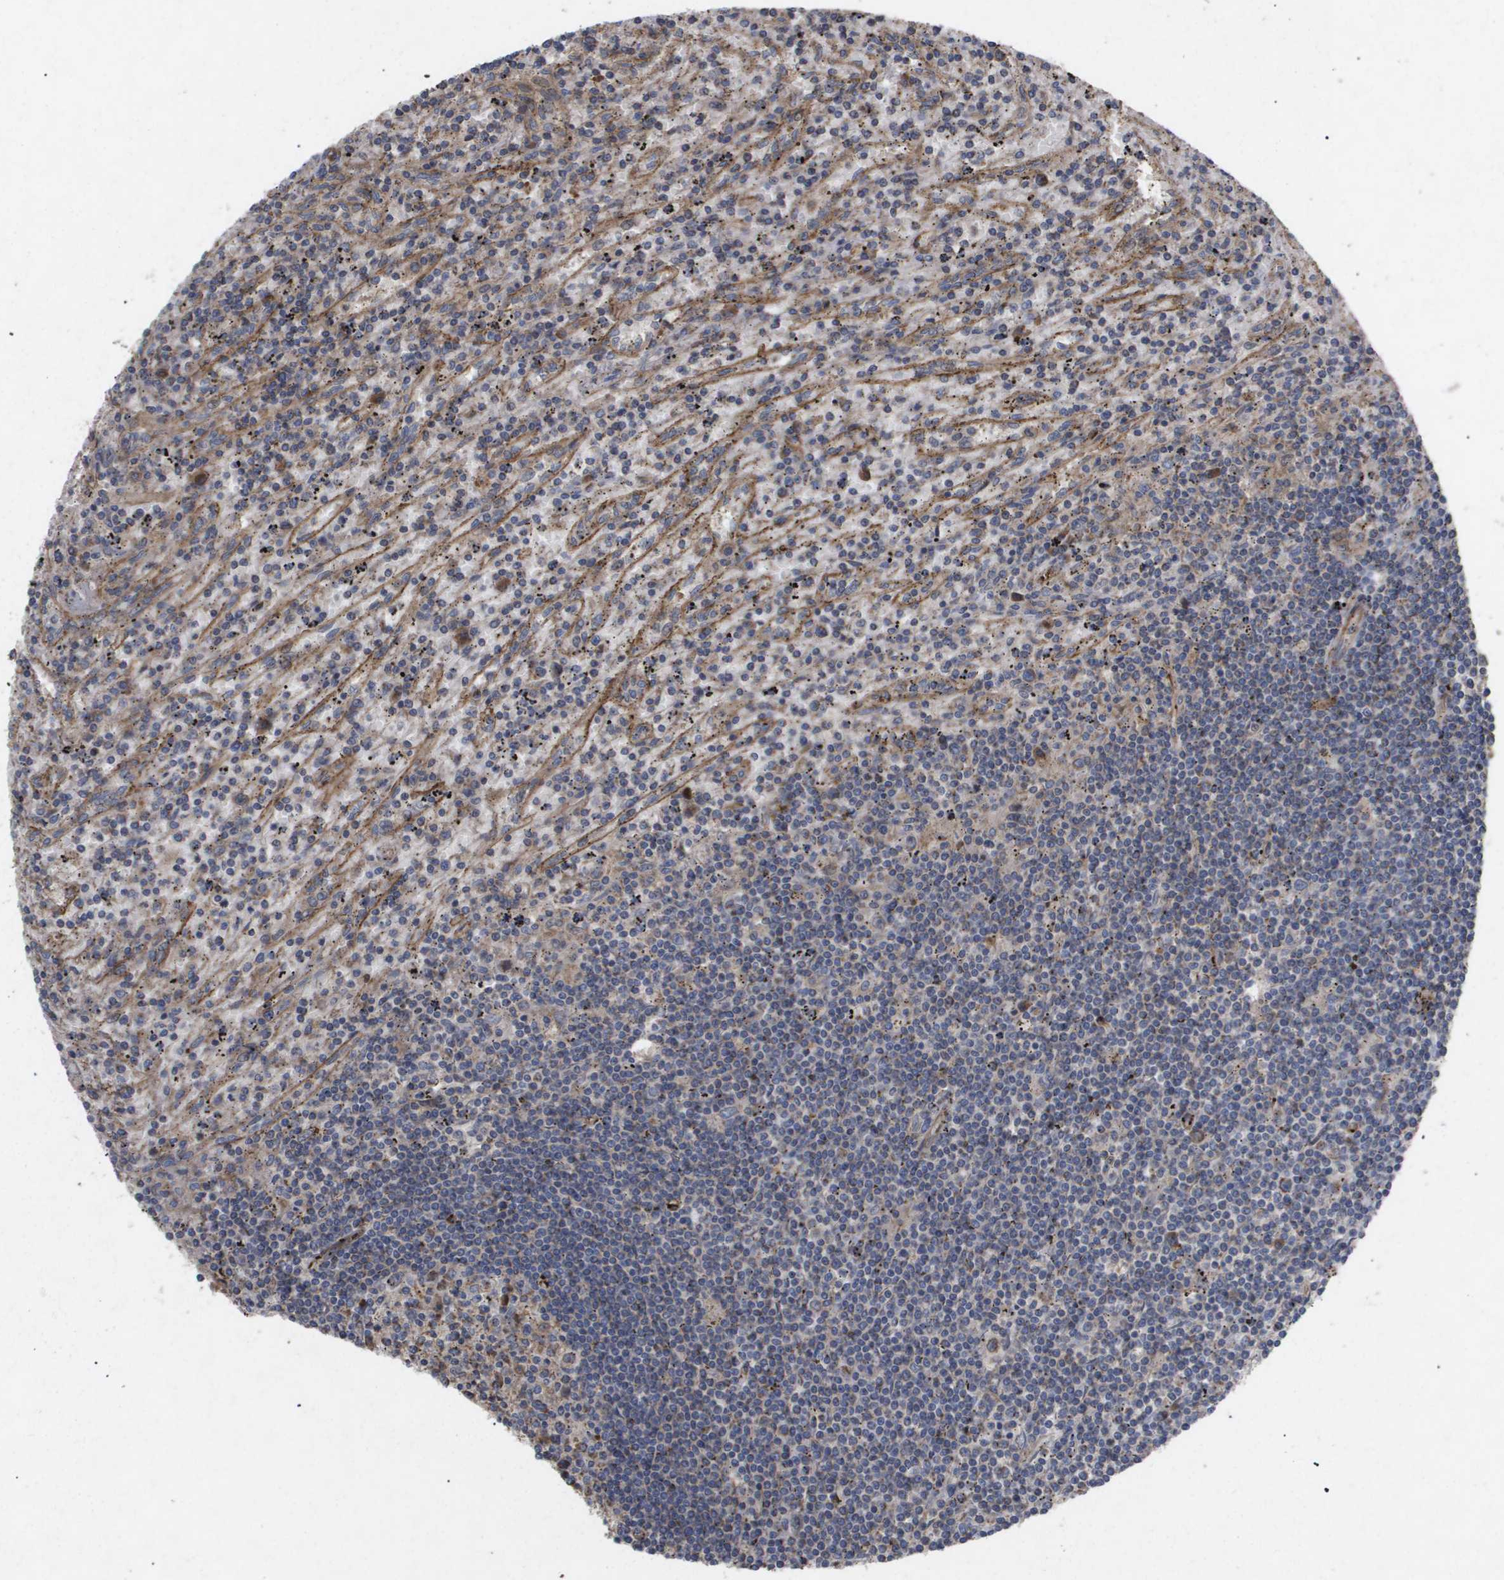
{"staining": {"intensity": "negative", "quantity": "none", "location": "none"}, "tissue": "lymphoma", "cell_type": "Tumor cells", "image_type": "cancer", "snomed": [{"axis": "morphology", "description": "Malignant lymphoma, non-Hodgkin's type, Low grade"}, {"axis": "topography", "description": "Spleen"}], "caption": "Tumor cells are negative for brown protein staining in low-grade malignant lymphoma, non-Hodgkin's type.", "gene": "TNS1", "patient": {"sex": "male", "age": 76}}